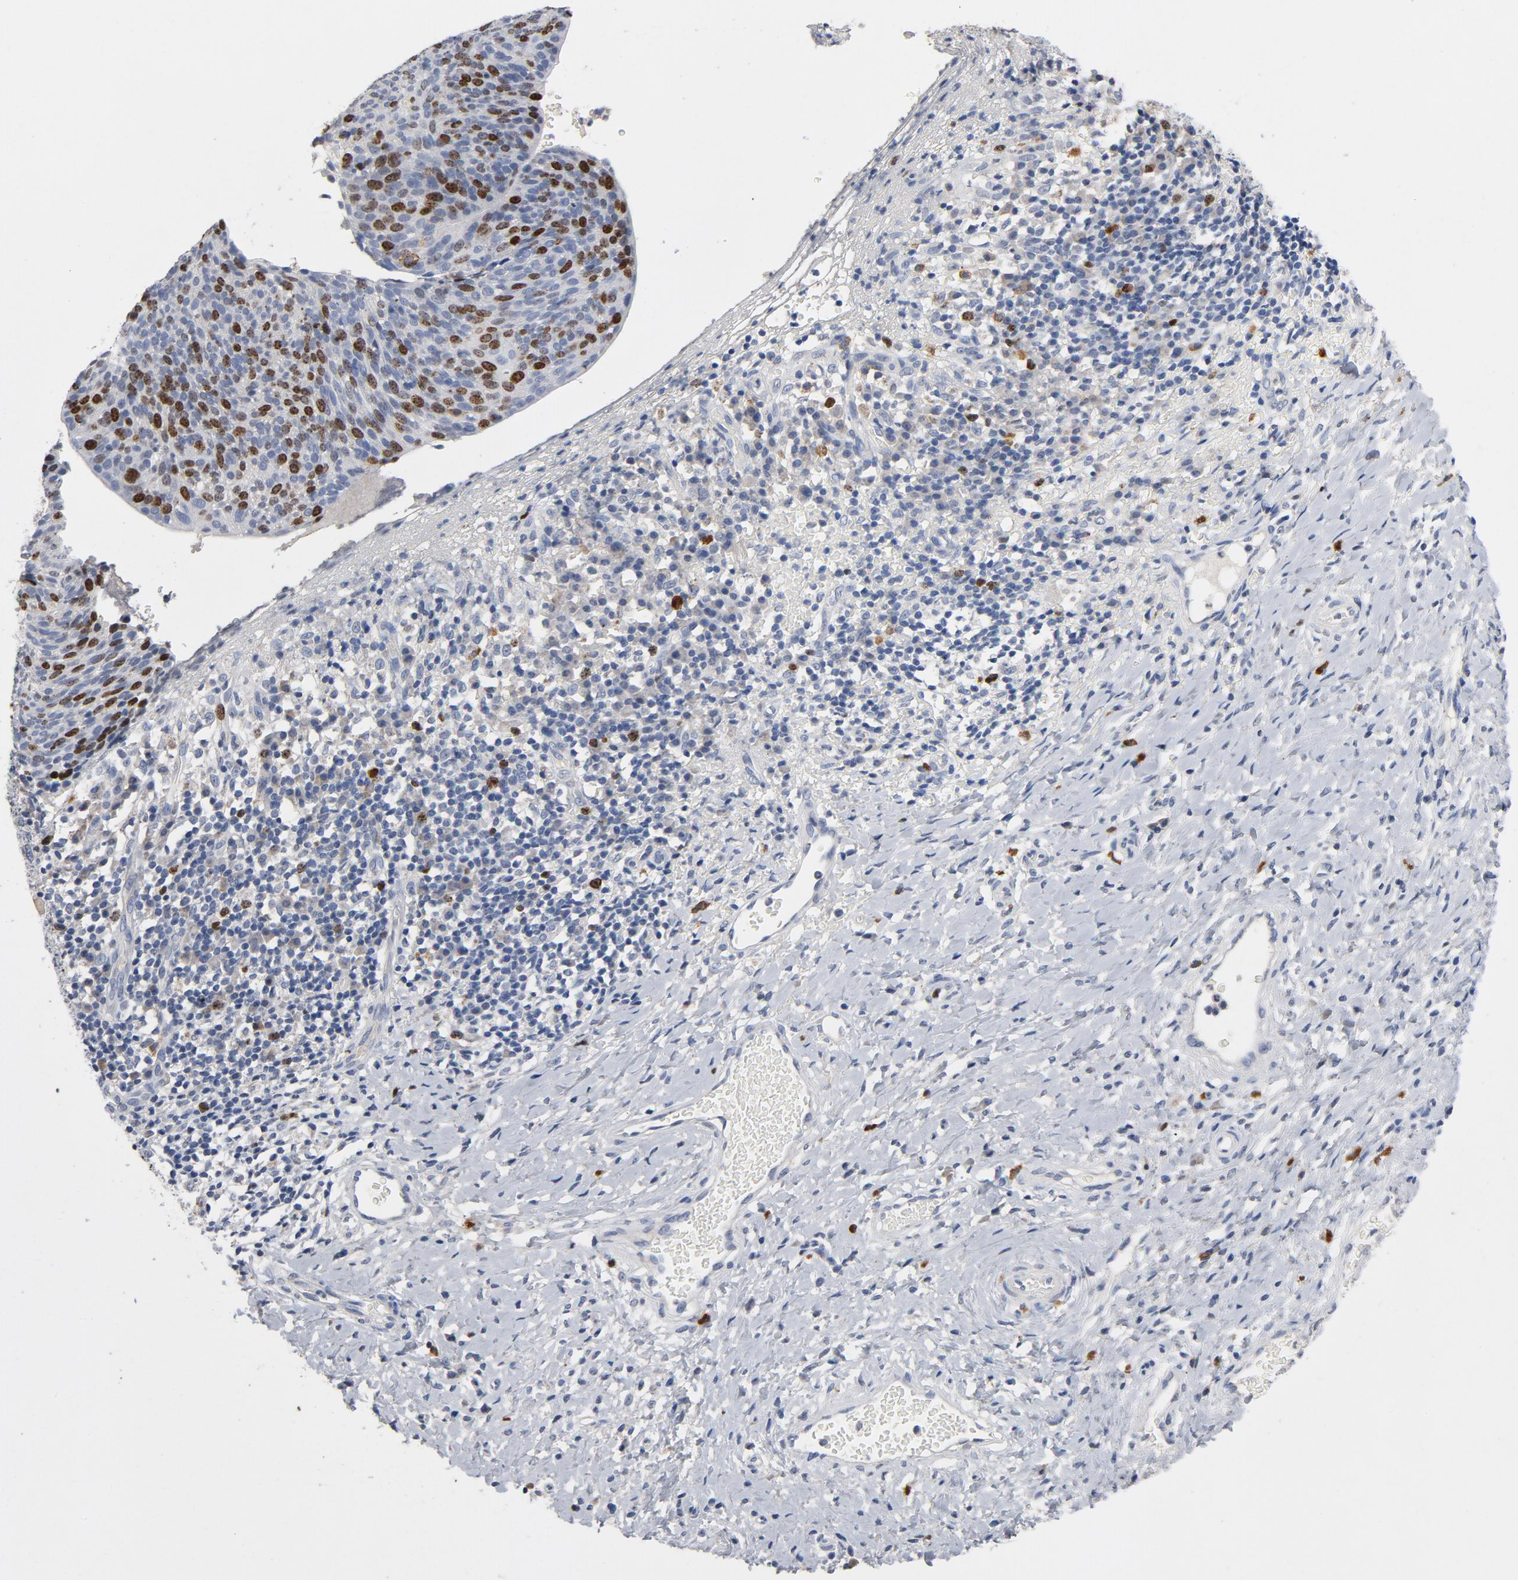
{"staining": {"intensity": "moderate", "quantity": "<25%", "location": "nuclear"}, "tissue": "cervical cancer", "cell_type": "Tumor cells", "image_type": "cancer", "snomed": [{"axis": "morphology", "description": "Normal tissue, NOS"}, {"axis": "morphology", "description": "Squamous cell carcinoma, NOS"}, {"axis": "topography", "description": "Cervix"}], "caption": "Immunohistochemistry photomicrograph of squamous cell carcinoma (cervical) stained for a protein (brown), which demonstrates low levels of moderate nuclear expression in approximately <25% of tumor cells.", "gene": "BIRC5", "patient": {"sex": "female", "age": 39}}